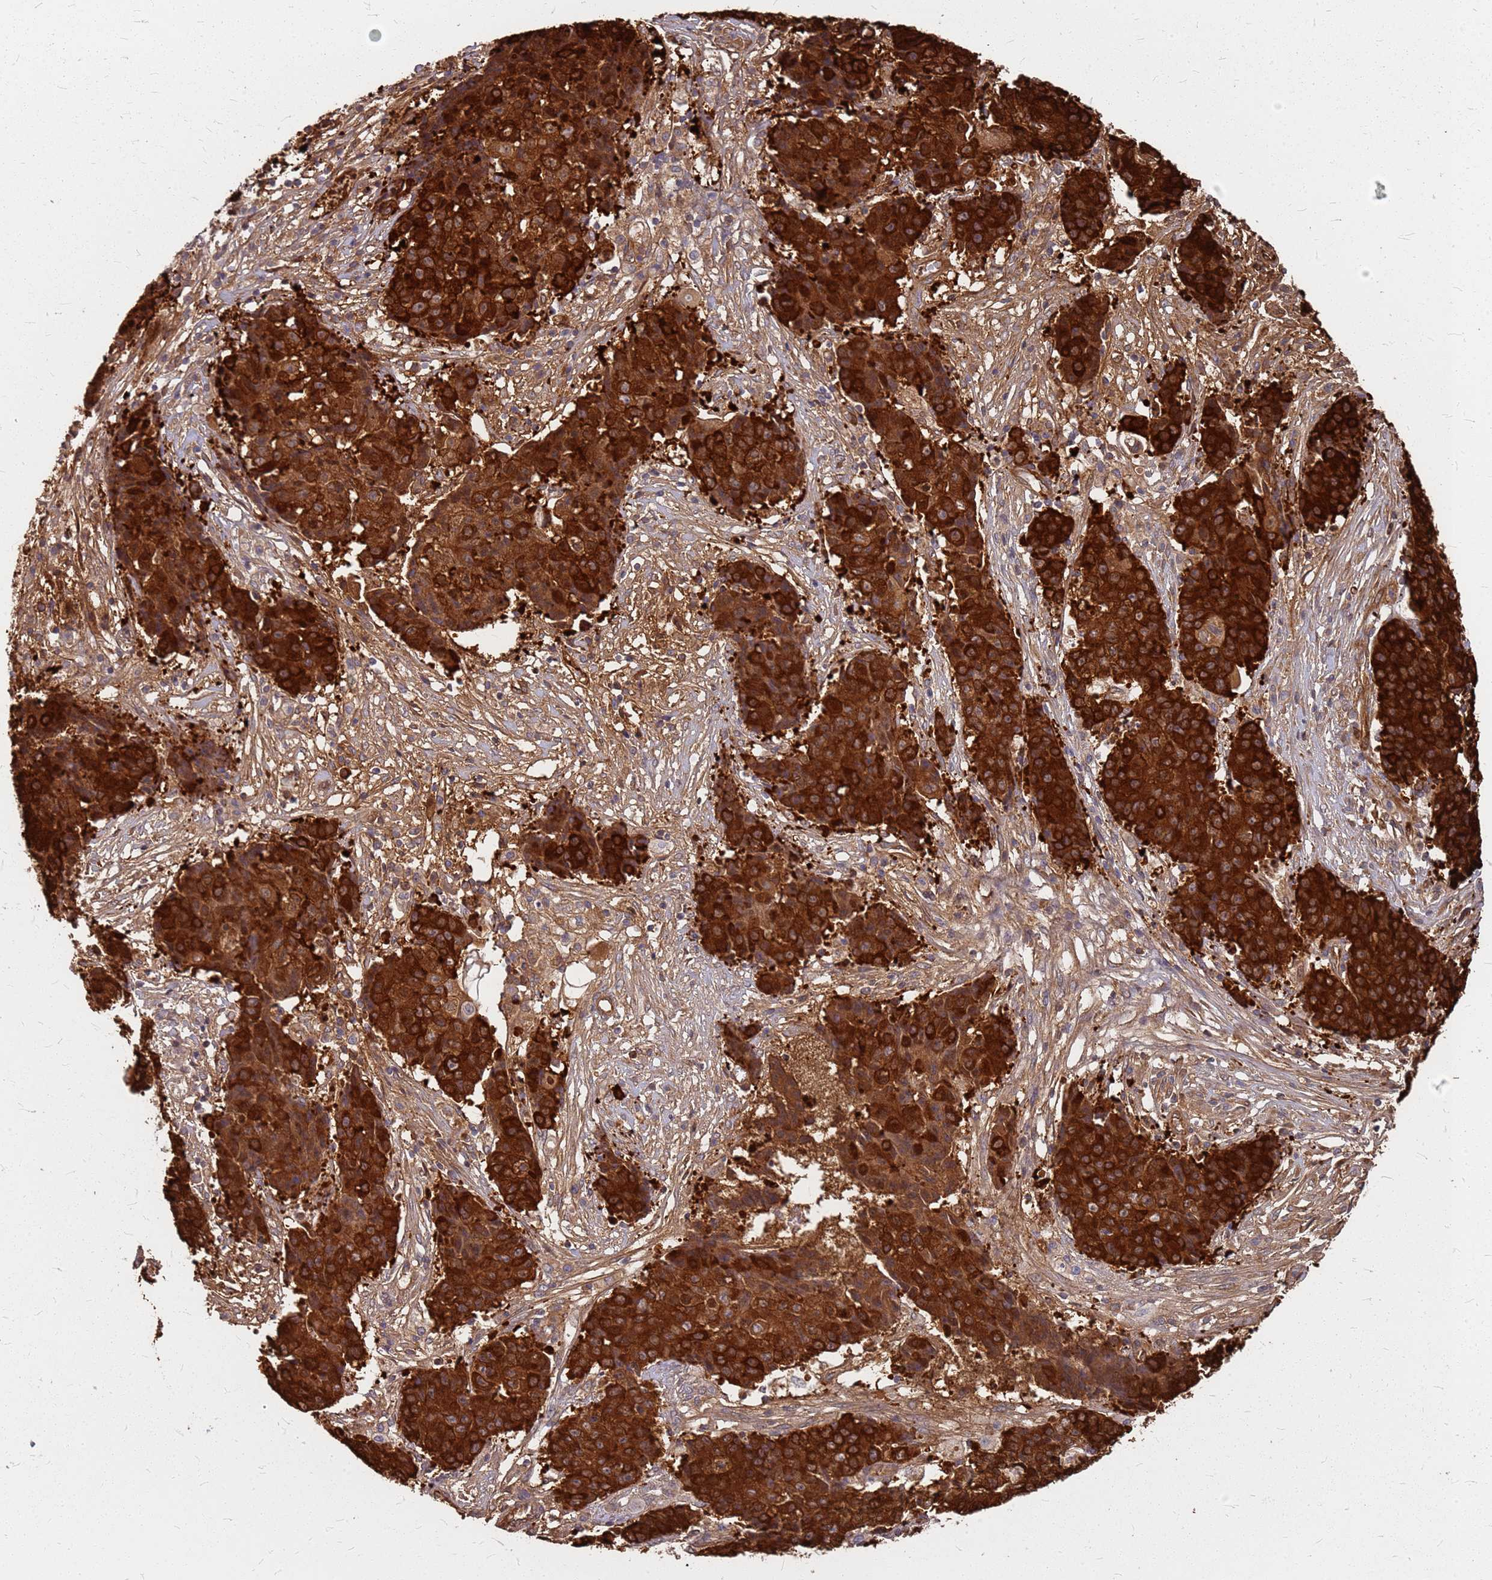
{"staining": {"intensity": "strong", "quantity": ">75%", "location": "cytoplasmic/membranous"}, "tissue": "ovarian cancer", "cell_type": "Tumor cells", "image_type": "cancer", "snomed": [{"axis": "morphology", "description": "Carcinoma, endometroid"}, {"axis": "topography", "description": "Ovary"}], "caption": "Immunohistochemistry micrograph of neoplastic tissue: endometroid carcinoma (ovarian) stained using IHC exhibits high levels of strong protein expression localized specifically in the cytoplasmic/membranous of tumor cells, appearing as a cytoplasmic/membranous brown color.", "gene": "HDX", "patient": {"sex": "female", "age": 42}}